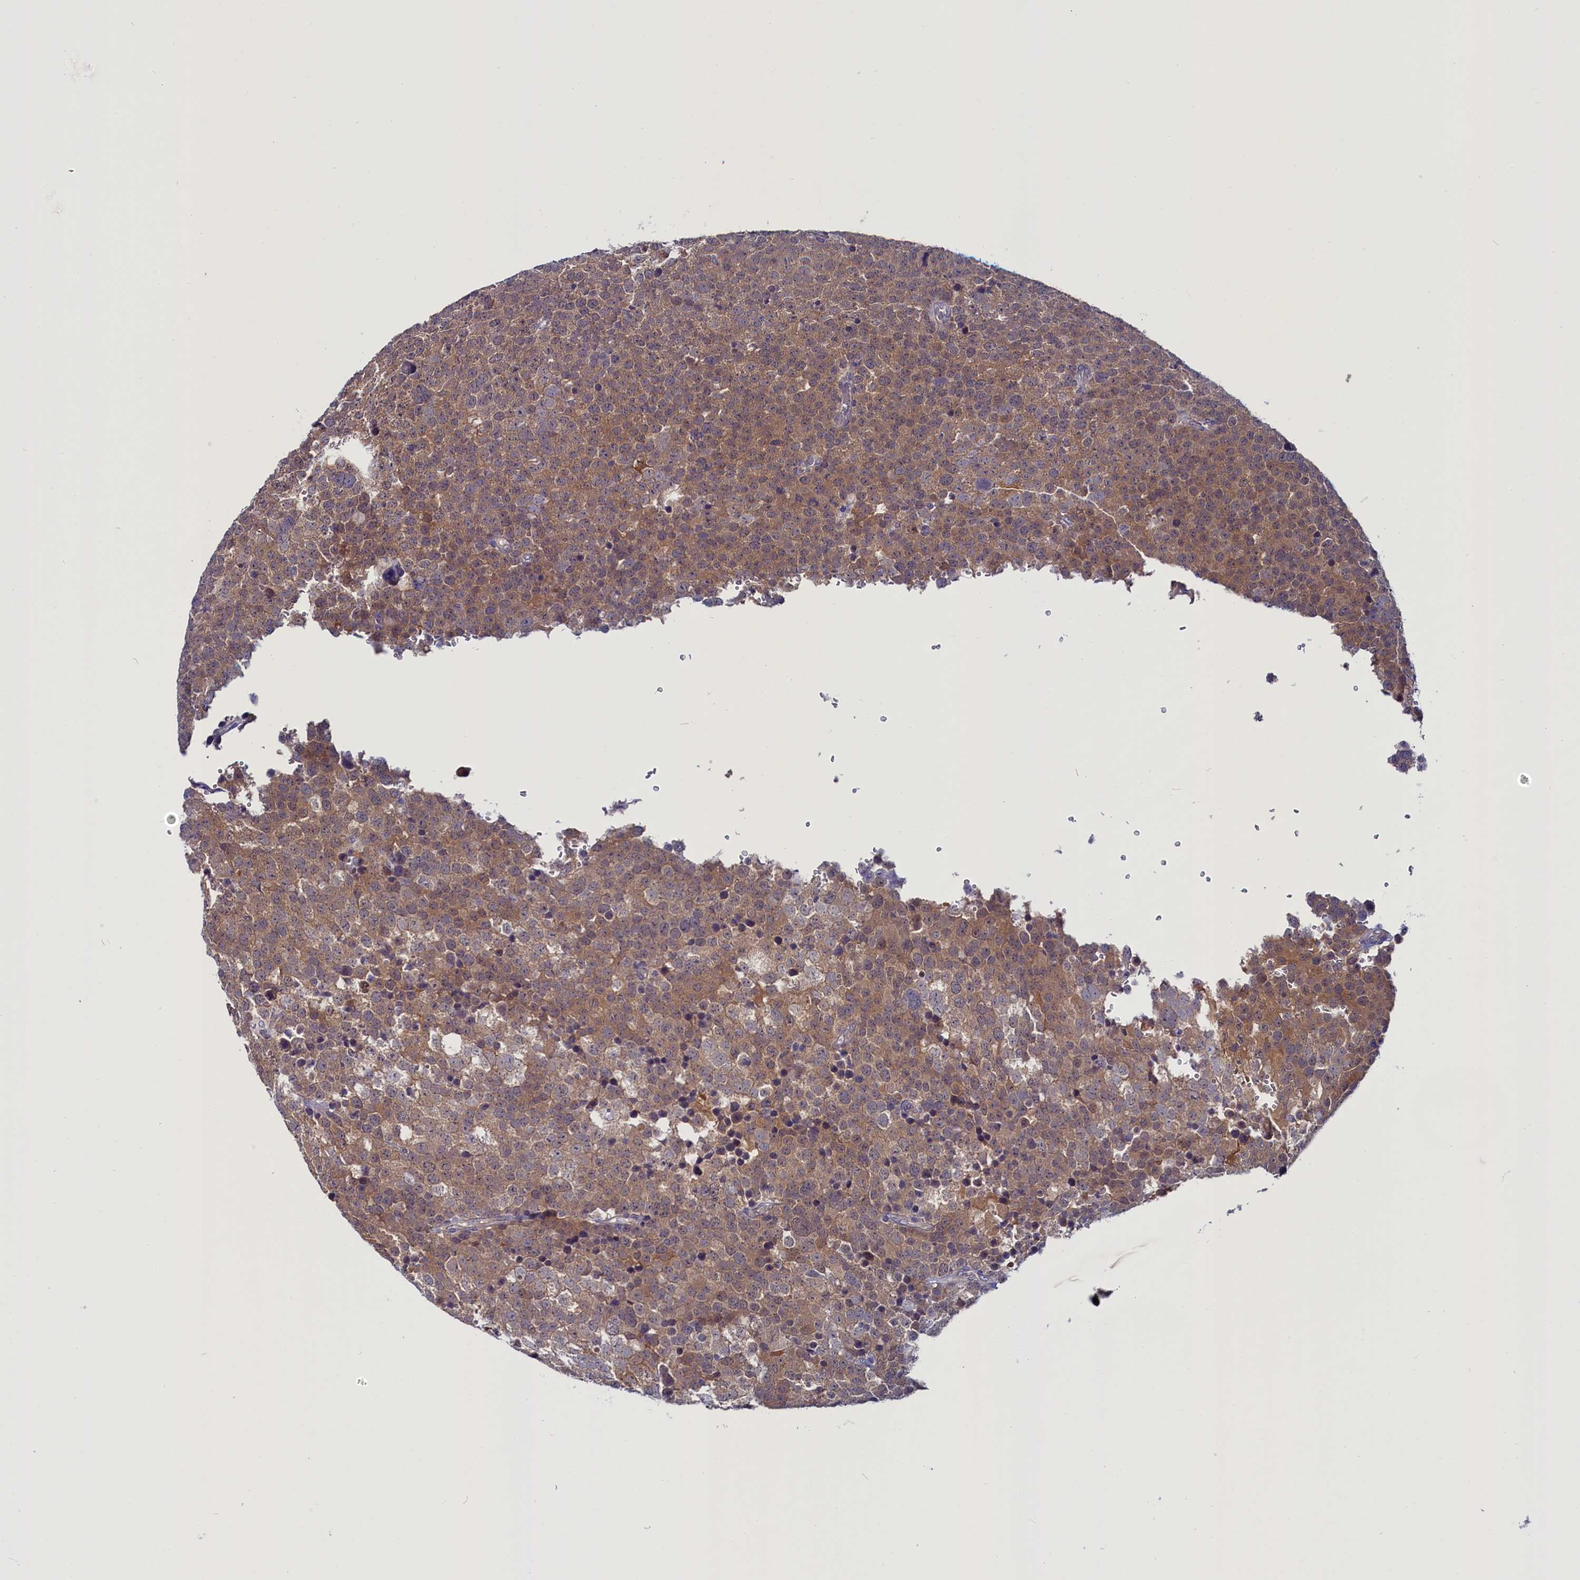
{"staining": {"intensity": "weak", "quantity": ">75%", "location": "cytoplasmic/membranous"}, "tissue": "testis cancer", "cell_type": "Tumor cells", "image_type": "cancer", "snomed": [{"axis": "morphology", "description": "Seminoma, NOS"}, {"axis": "topography", "description": "Testis"}], "caption": "A photomicrograph of testis cancer stained for a protein displays weak cytoplasmic/membranous brown staining in tumor cells. (brown staining indicates protein expression, while blue staining denotes nuclei).", "gene": "CIAPIN1", "patient": {"sex": "male", "age": 71}}